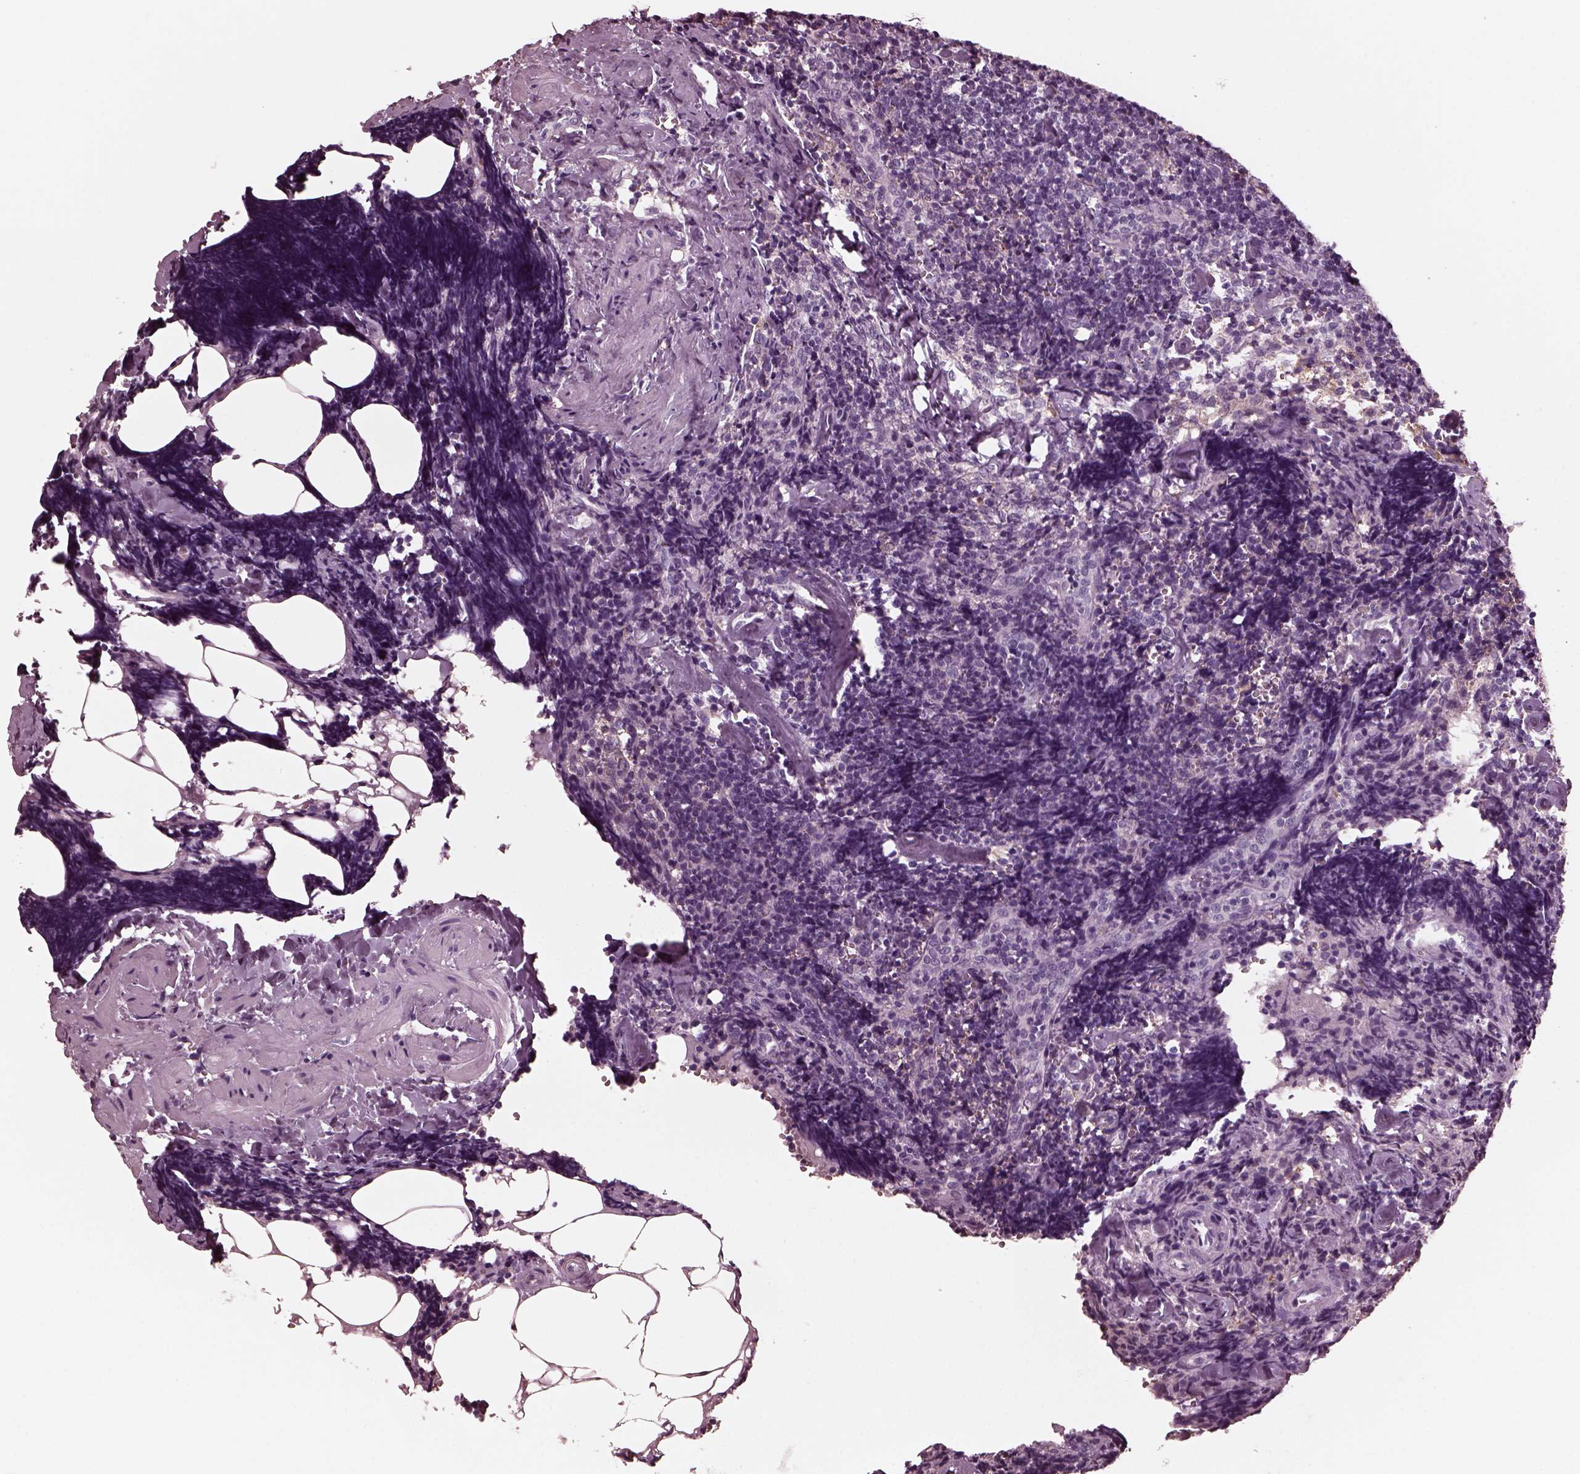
{"staining": {"intensity": "negative", "quantity": "none", "location": "none"}, "tissue": "lymph node", "cell_type": "Germinal center cells", "image_type": "normal", "snomed": [{"axis": "morphology", "description": "Normal tissue, NOS"}, {"axis": "topography", "description": "Lymph node"}], "caption": "This is an immunohistochemistry image of normal lymph node. There is no staining in germinal center cells.", "gene": "CGA", "patient": {"sex": "female", "age": 50}}